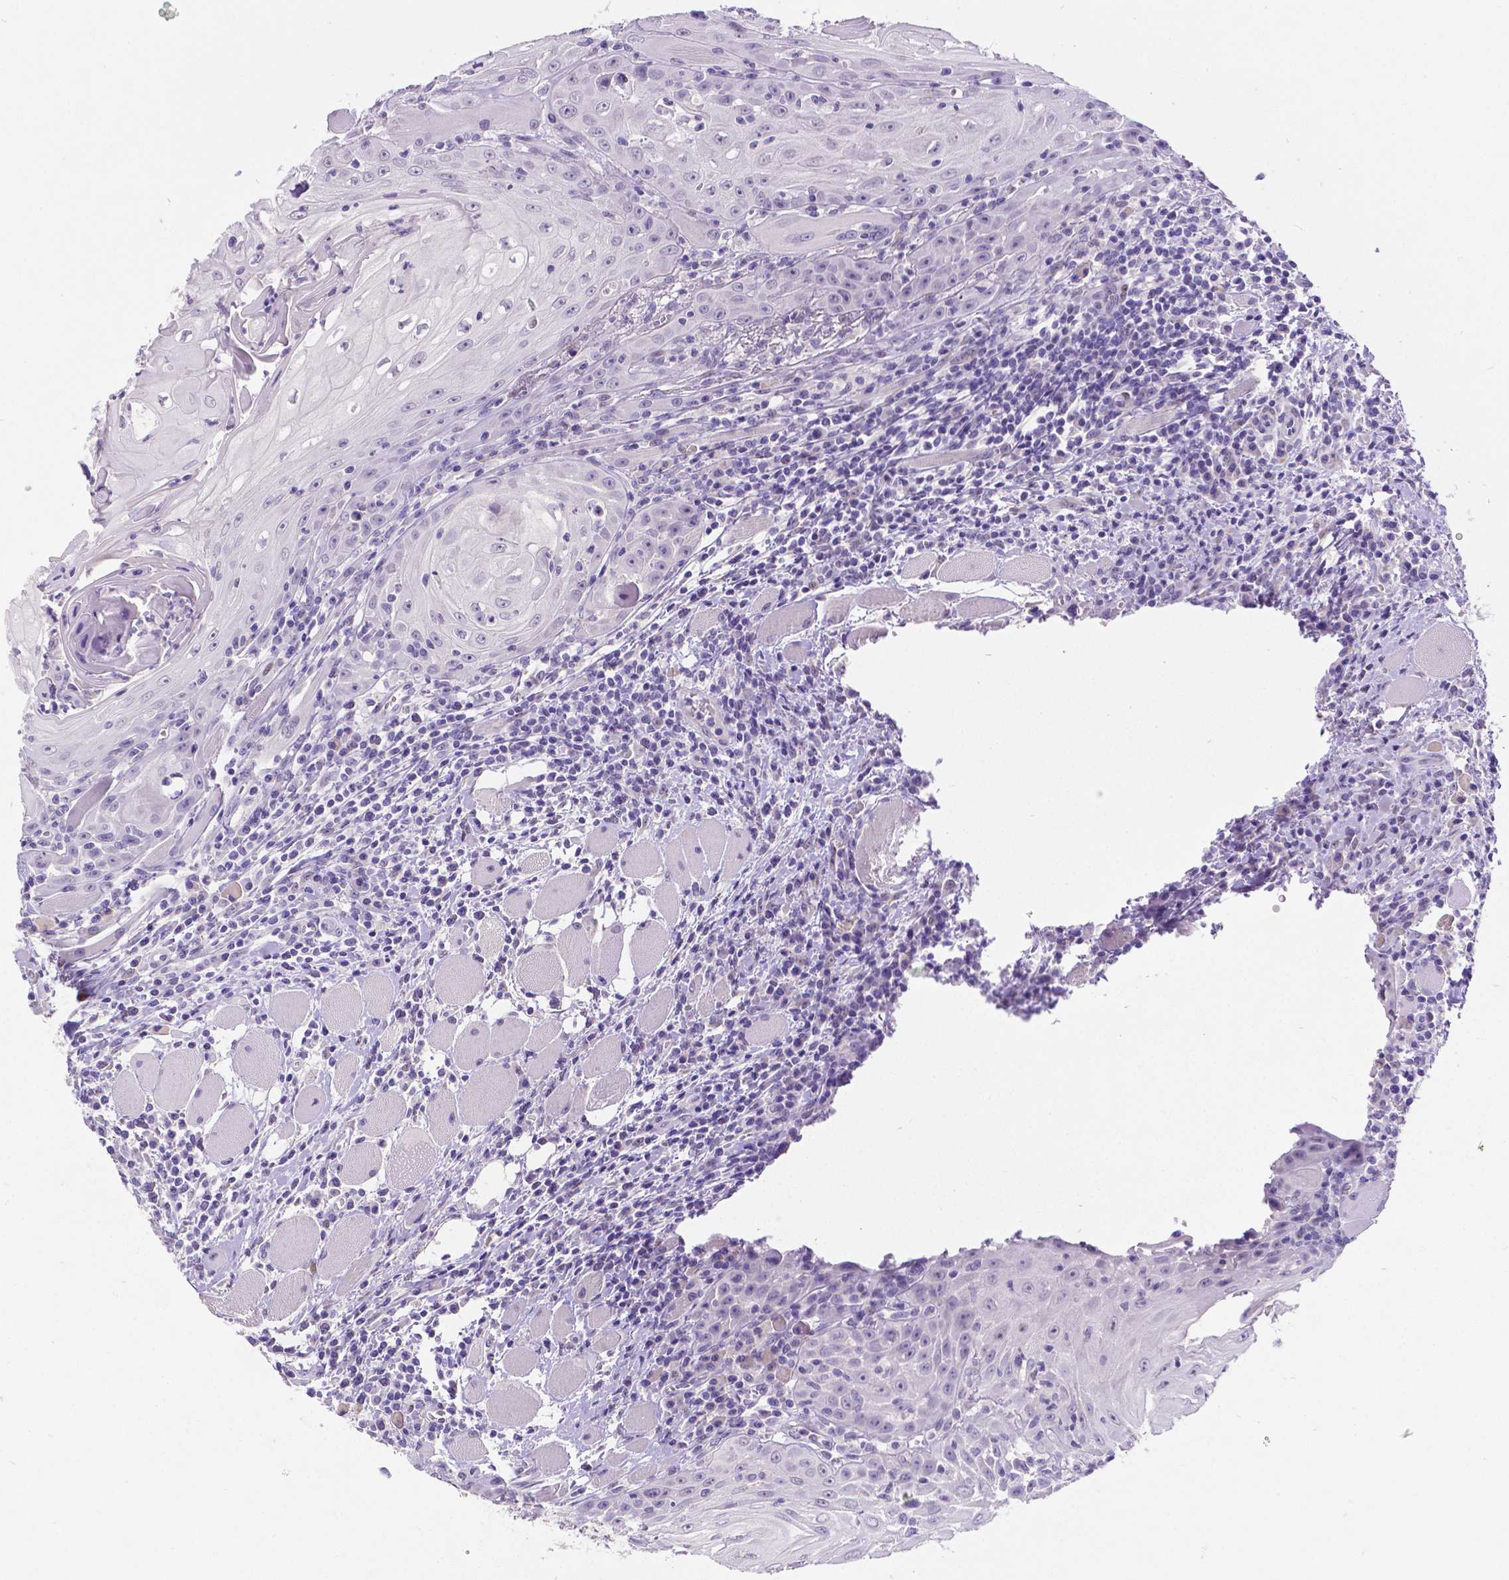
{"staining": {"intensity": "negative", "quantity": "none", "location": "none"}, "tissue": "head and neck cancer", "cell_type": "Tumor cells", "image_type": "cancer", "snomed": [{"axis": "morphology", "description": "Squamous cell carcinoma, NOS"}, {"axis": "topography", "description": "Head-Neck"}], "caption": "Head and neck cancer (squamous cell carcinoma) stained for a protein using immunohistochemistry (IHC) reveals no expression tumor cells.", "gene": "SATB2", "patient": {"sex": "male", "age": 52}}